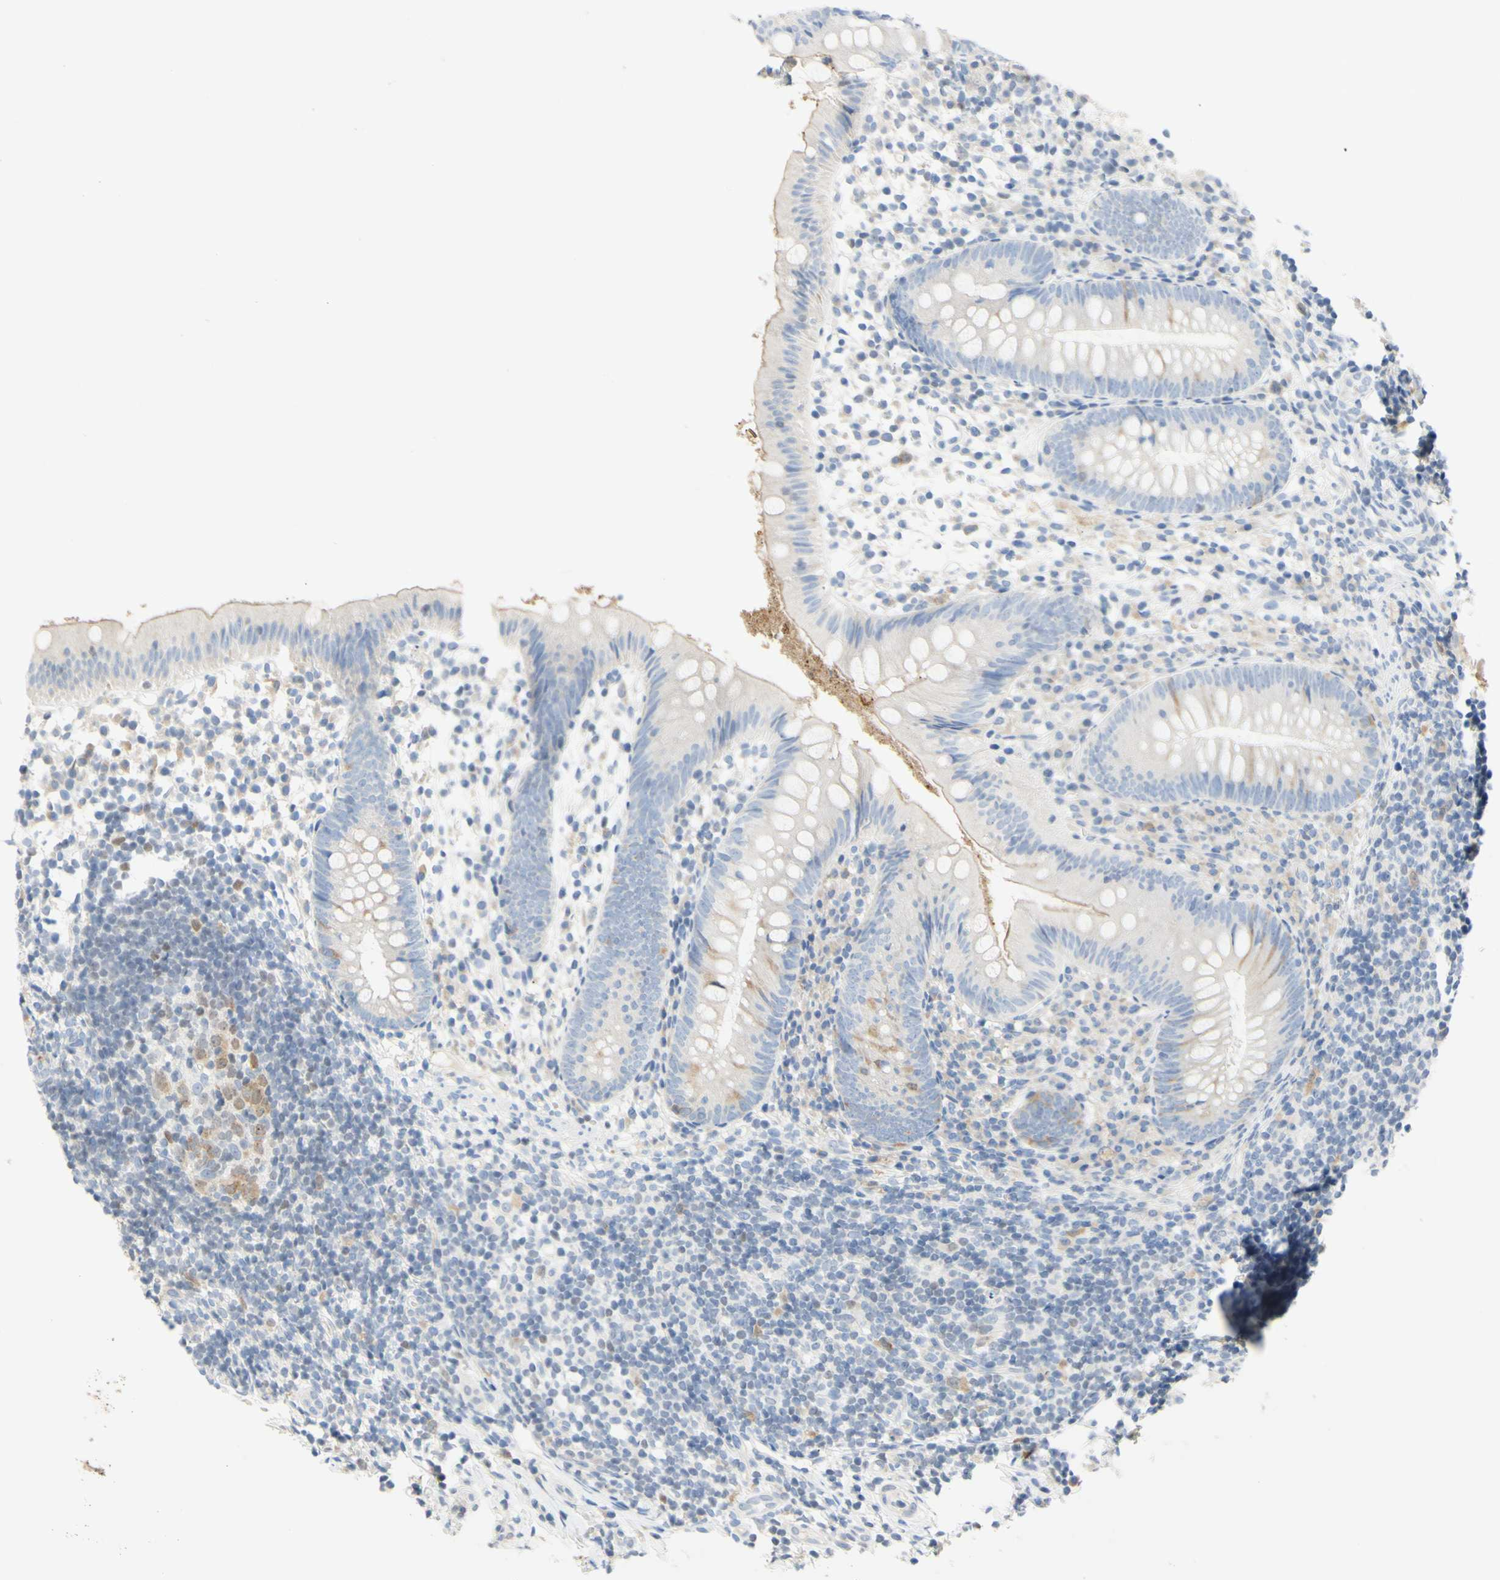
{"staining": {"intensity": "weak", "quantity": "<25%", "location": "cytoplasmic/membranous"}, "tissue": "appendix", "cell_type": "Glandular cells", "image_type": "normal", "snomed": [{"axis": "morphology", "description": "Normal tissue, NOS"}, {"axis": "topography", "description": "Appendix"}], "caption": "Immunohistochemical staining of benign human appendix reveals no significant expression in glandular cells. The staining was performed using DAB to visualize the protein expression in brown, while the nuclei were stained in blue with hematoxylin (Magnification: 20x).", "gene": "CCNB2", "patient": {"sex": "female", "age": 20}}